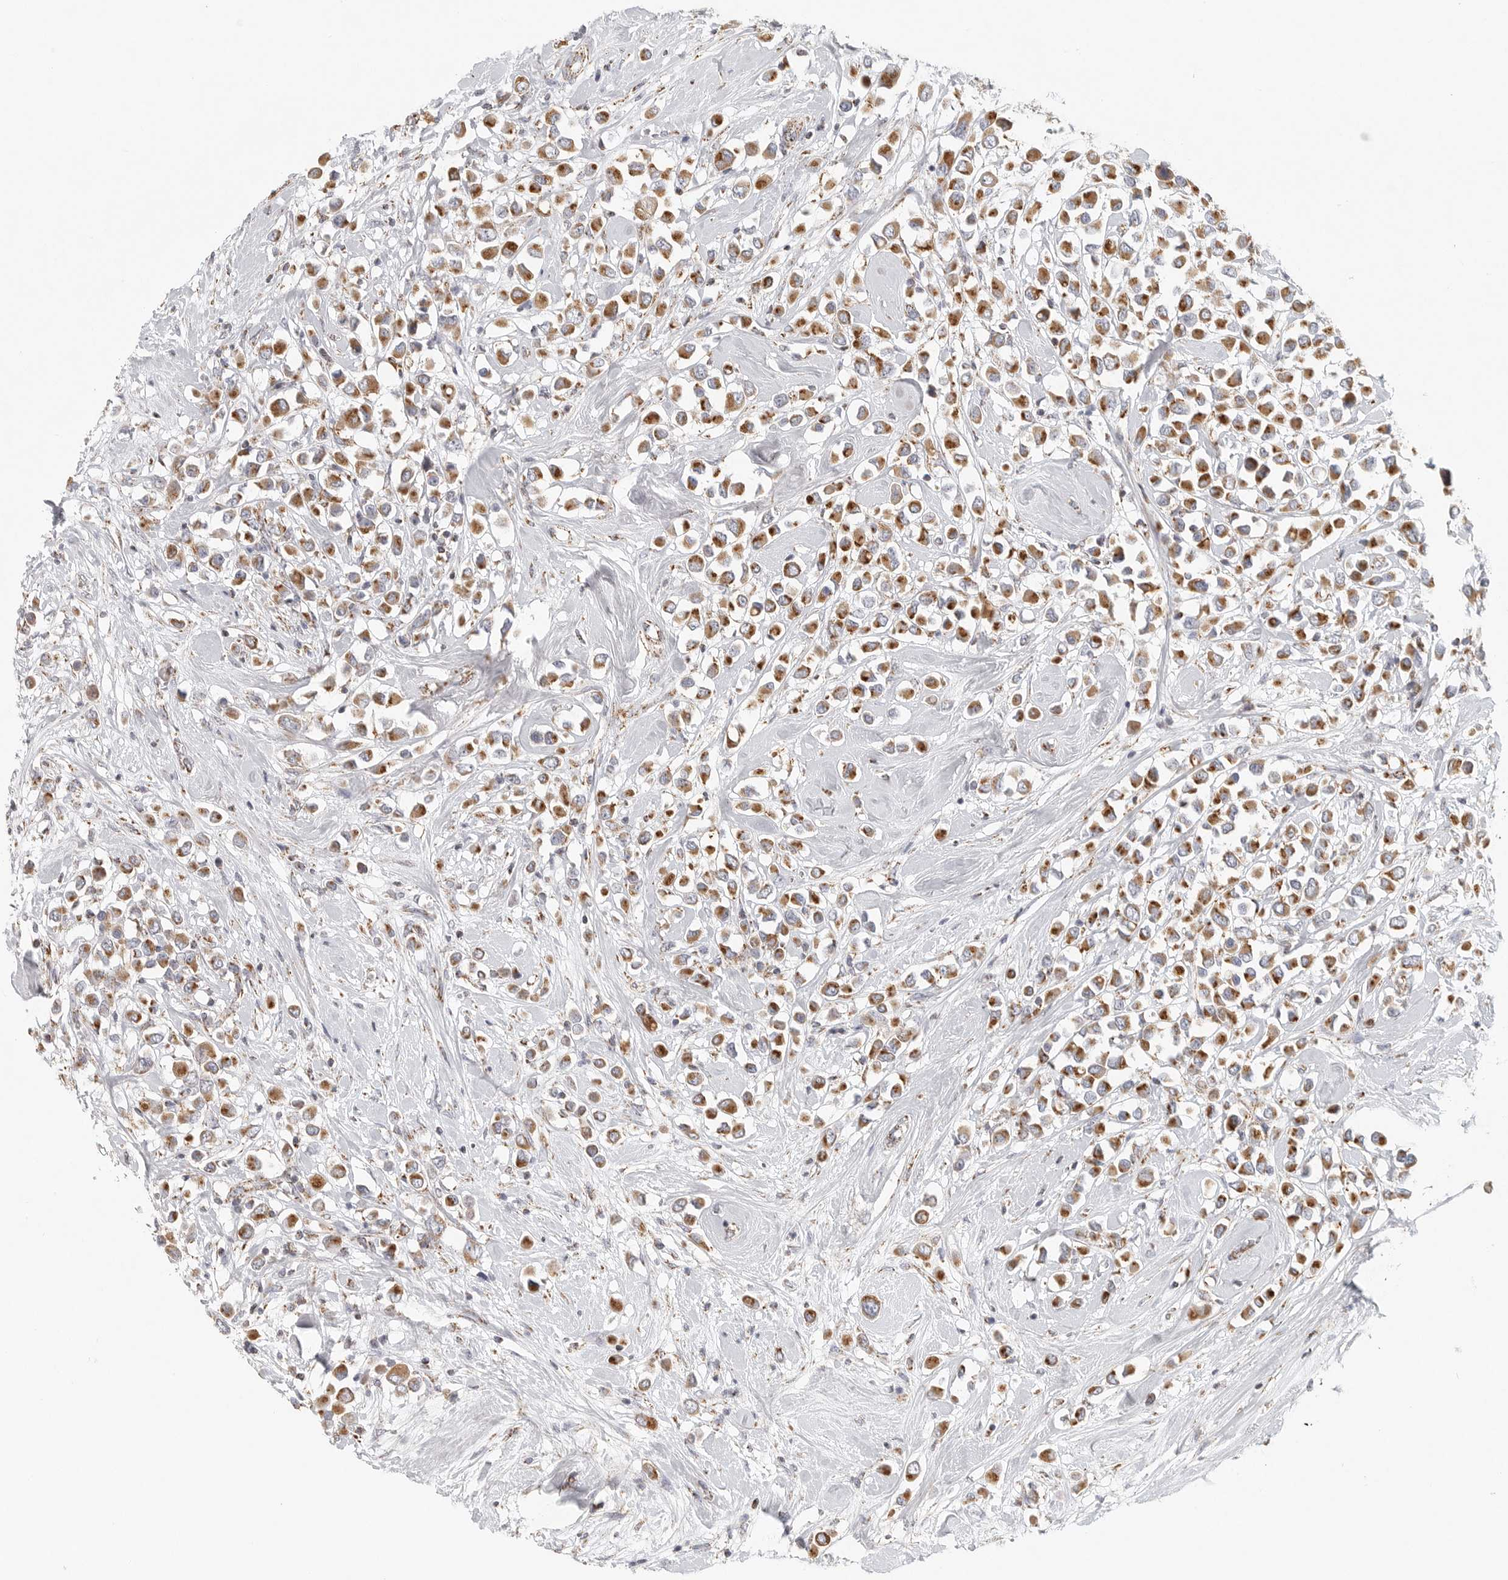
{"staining": {"intensity": "moderate", "quantity": ">75%", "location": "cytoplasmic/membranous"}, "tissue": "breast cancer", "cell_type": "Tumor cells", "image_type": "cancer", "snomed": [{"axis": "morphology", "description": "Duct carcinoma"}, {"axis": "topography", "description": "Breast"}], "caption": "Protein staining displays moderate cytoplasmic/membranous positivity in about >75% of tumor cells in breast infiltrating ductal carcinoma. (Stains: DAB in brown, nuclei in blue, Microscopy: brightfield microscopy at high magnification).", "gene": "SLC25A26", "patient": {"sex": "female", "age": 61}}